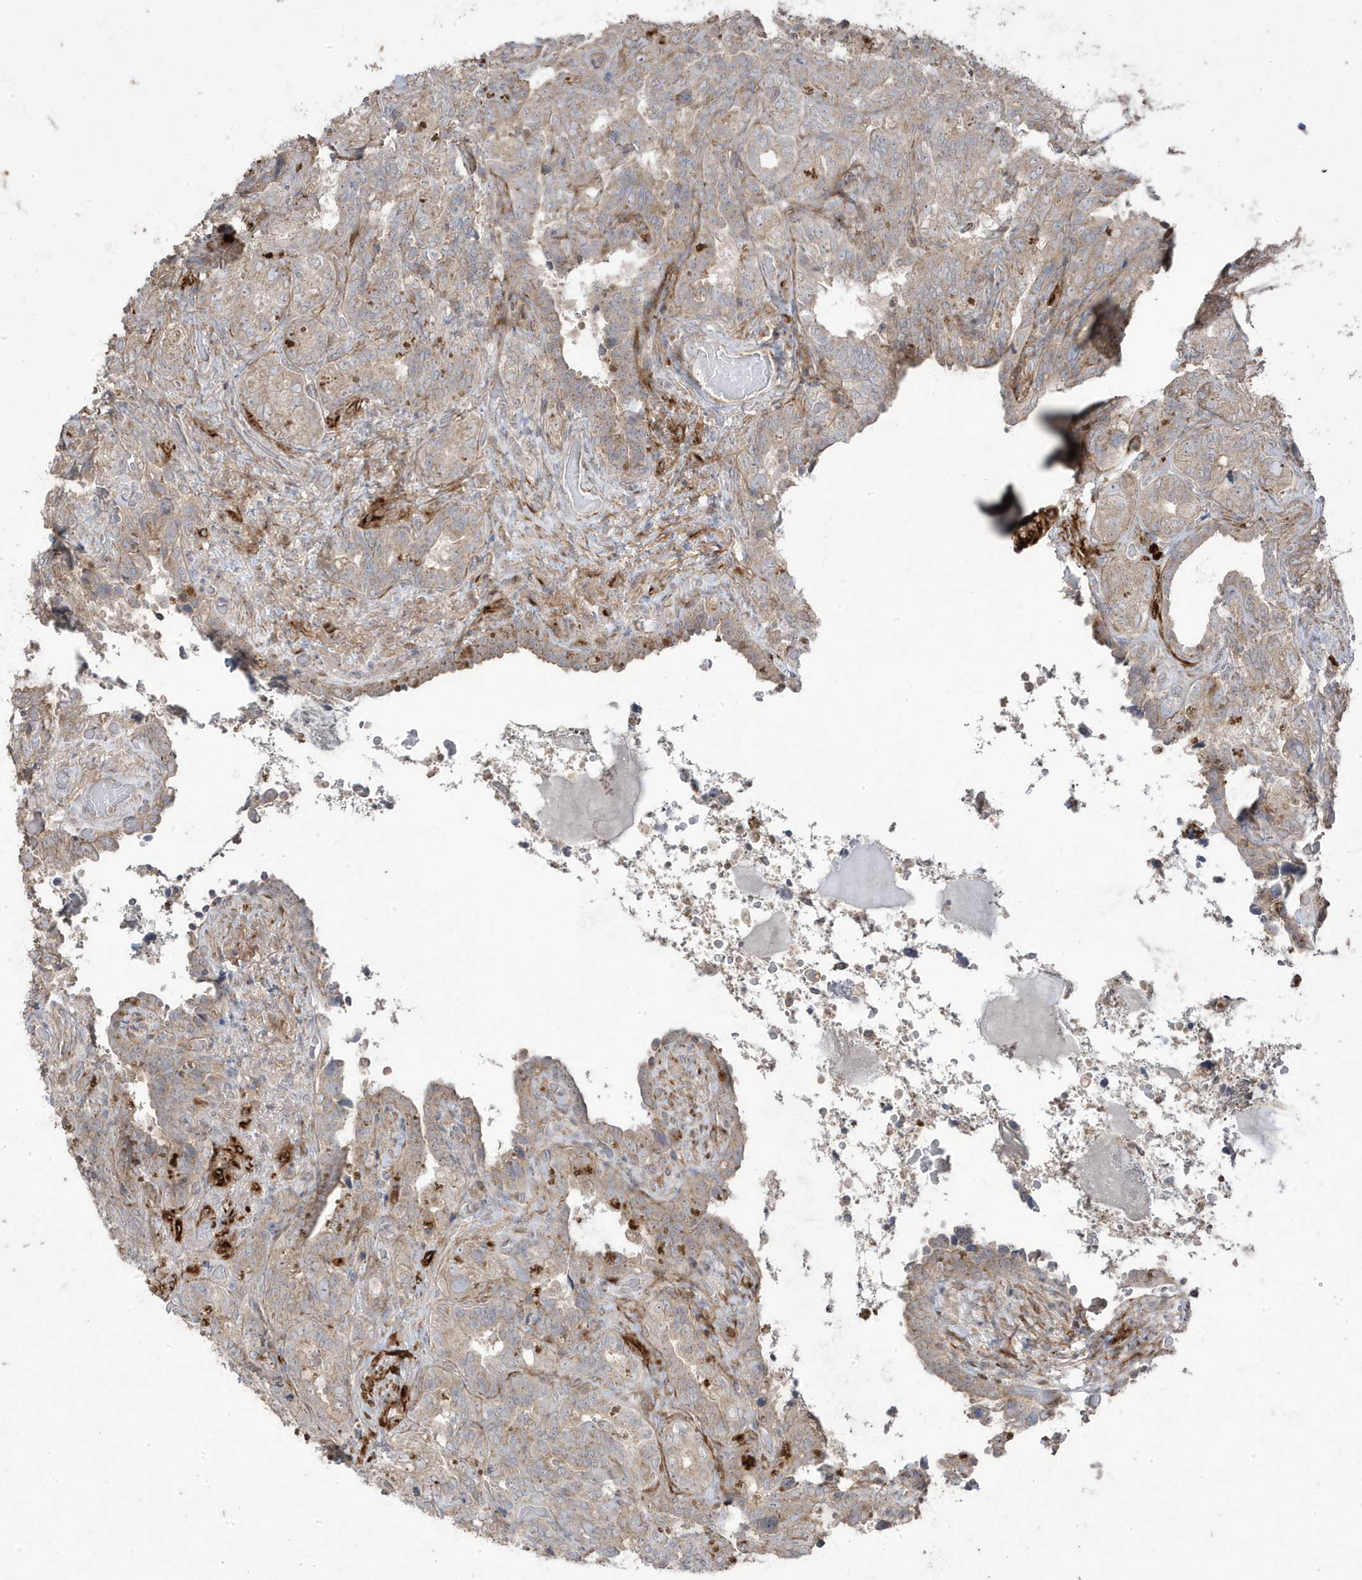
{"staining": {"intensity": "weak", "quantity": "25%-75%", "location": "cytoplasmic/membranous"}, "tissue": "seminal vesicle", "cell_type": "Glandular cells", "image_type": "normal", "snomed": [{"axis": "morphology", "description": "Normal tissue, NOS"}, {"axis": "topography", "description": "Seminal veicle"}, {"axis": "topography", "description": "Peripheral nerve tissue"}], "caption": "A low amount of weak cytoplasmic/membranous expression is identified in about 25%-75% of glandular cells in normal seminal vesicle.", "gene": "CETN3", "patient": {"sex": "male", "age": 67}}